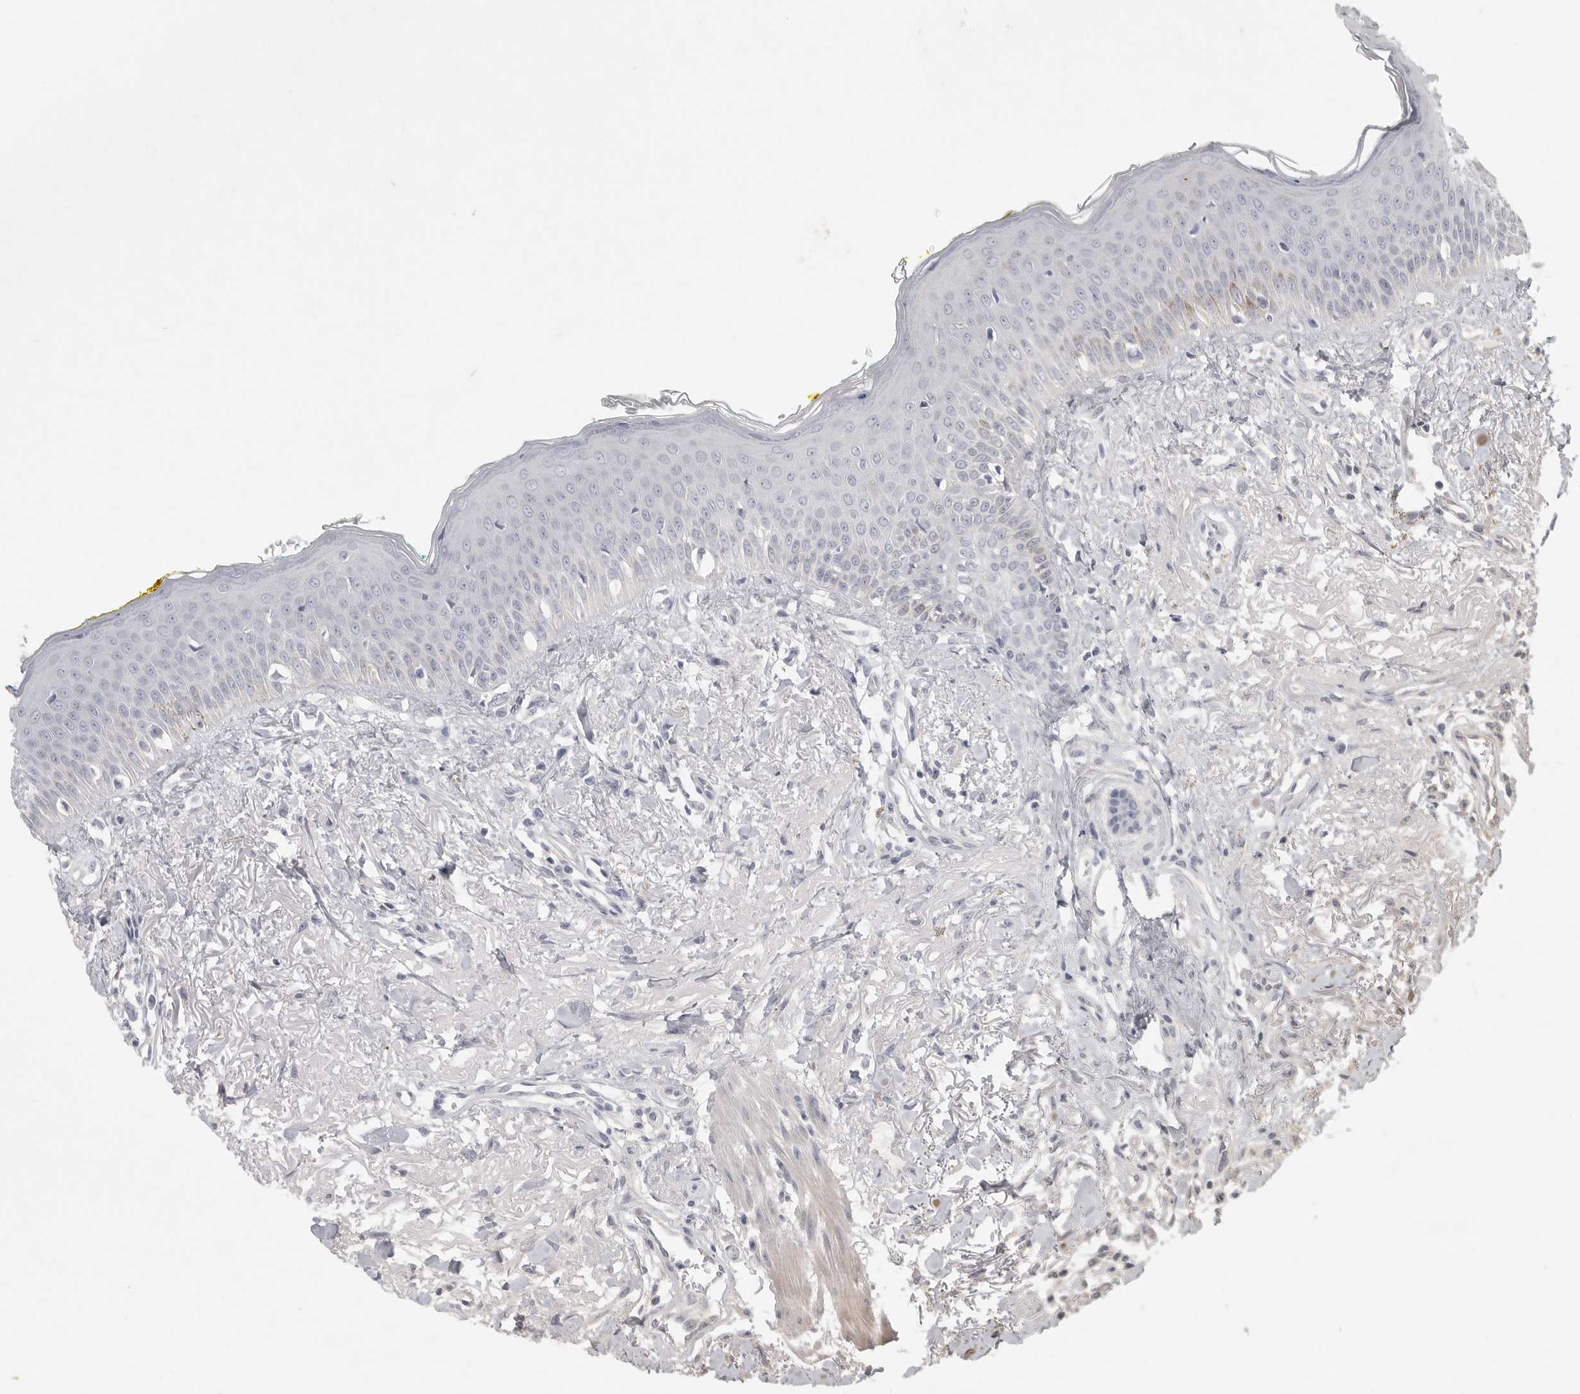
{"staining": {"intensity": "negative", "quantity": "none", "location": "none"}, "tissue": "oral mucosa", "cell_type": "Squamous epithelial cells", "image_type": "normal", "snomed": [{"axis": "morphology", "description": "Normal tissue, NOS"}, {"axis": "topography", "description": "Oral tissue"}], "caption": "Immunohistochemistry (IHC) photomicrograph of unremarkable oral mucosa: oral mucosa stained with DAB shows no significant protein expression in squamous epithelial cells.", "gene": "DNAJC11", "patient": {"sex": "female", "age": 70}}